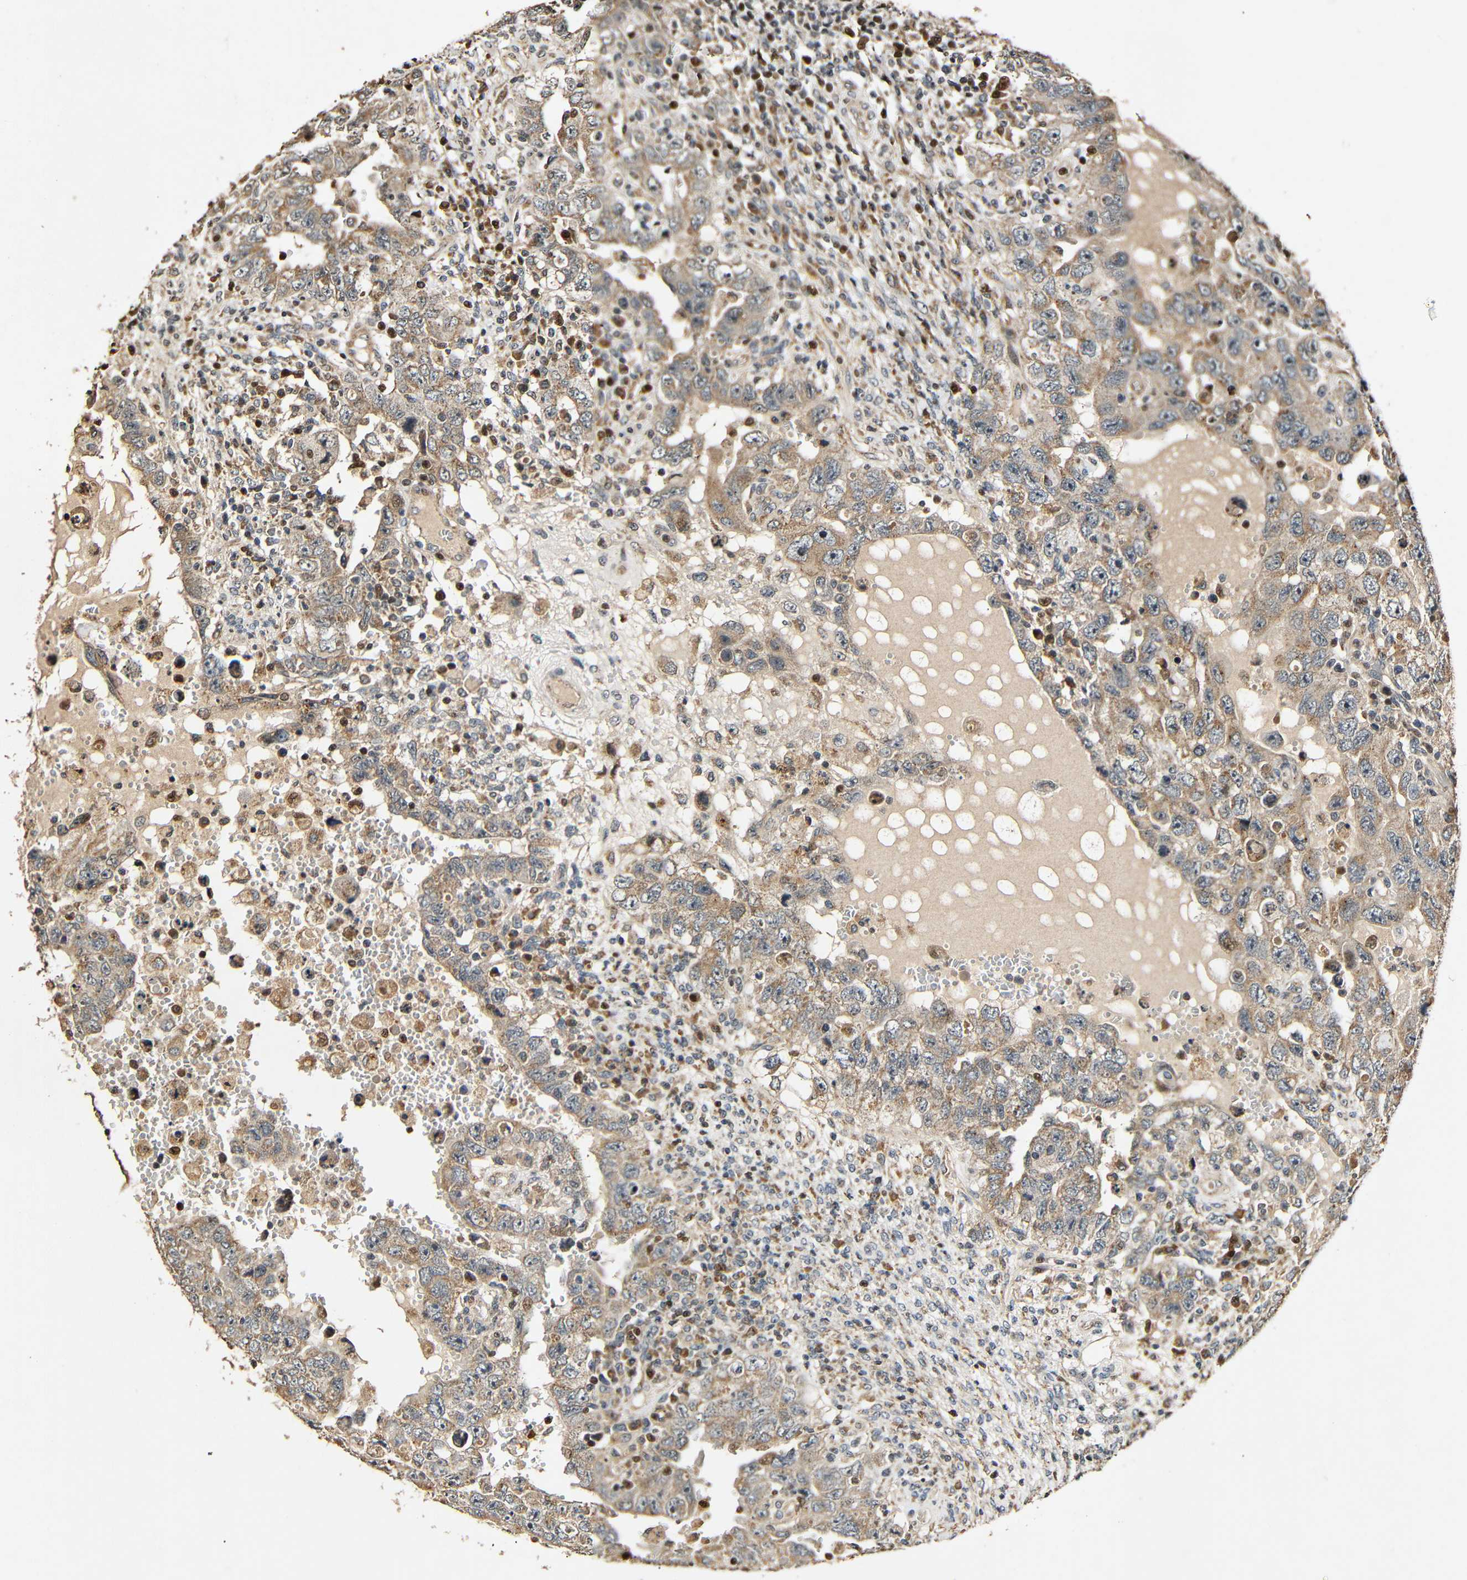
{"staining": {"intensity": "moderate", "quantity": ">75%", "location": "cytoplasmic/membranous"}, "tissue": "testis cancer", "cell_type": "Tumor cells", "image_type": "cancer", "snomed": [{"axis": "morphology", "description": "Carcinoma, Embryonal, NOS"}, {"axis": "topography", "description": "Testis"}], "caption": "Testis cancer (embryonal carcinoma) stained with a brown dye shows moderate cytoplasmic/membranous positive expression in about >75% of tumor cells.", "gene": "KAZALD1", "patient": {"sex": "male", "age": 26}}